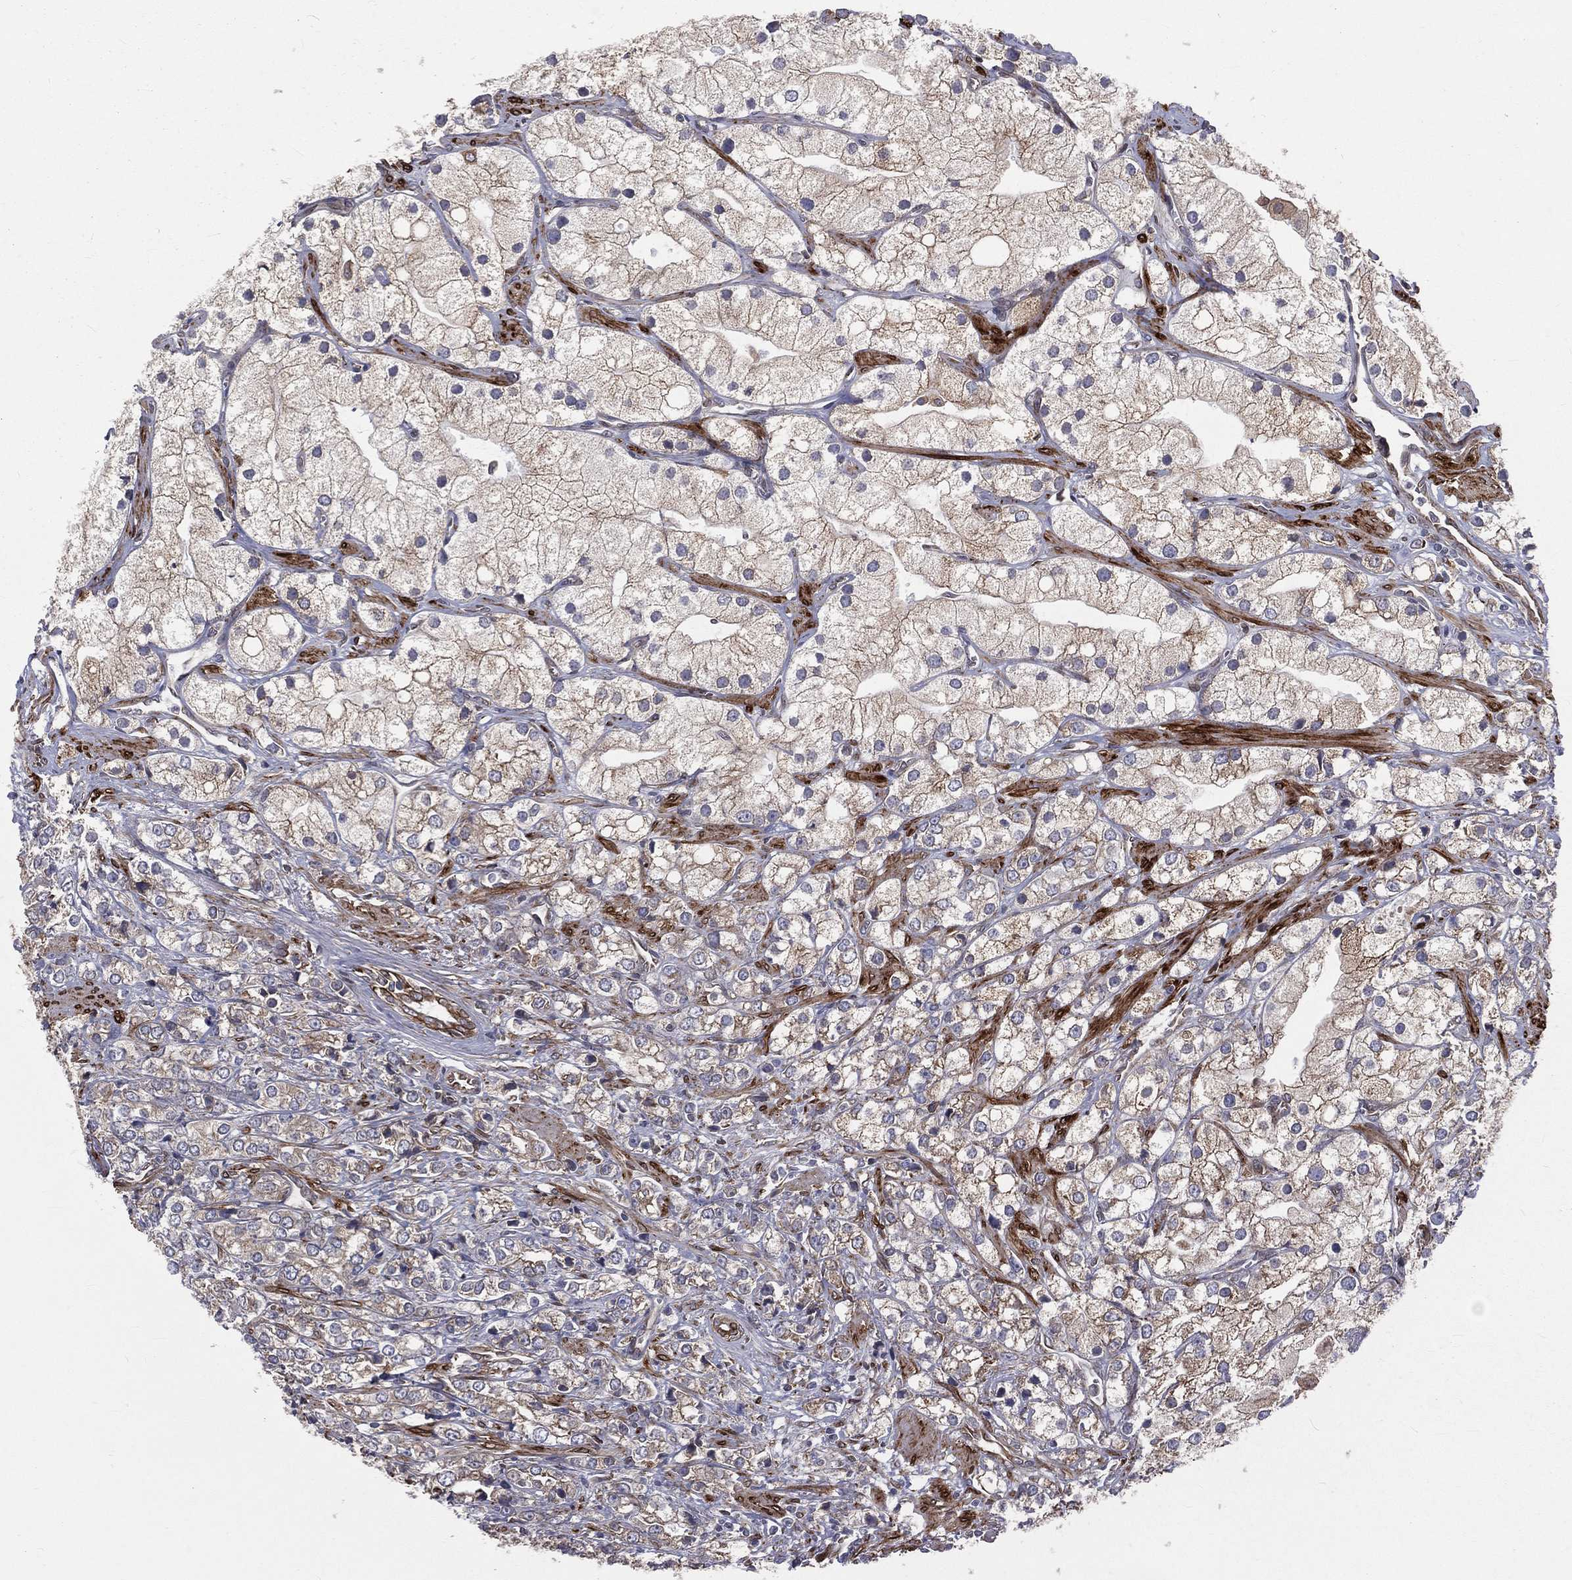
{"staining": {"intensity": "moderate", "quantity": "<25%", "location": "cytoplasmic/membranous"}, "tissue": "prostate cancer", "cell_type": "Tumor cells", "image_type": "cancer", "snomed": [{"axis": "morphology", "description": "Adenocarcinoma, NOS"}, {"axis": "topography", "description": "Prostate and seminal vesicle, NOS"}, {"axis": "topography", "description": "Prostate"}], "caption": "IHC histopathology image of prostate cancer (adenocarcinoma) stained for a protein (brown), which exhibits low levels of moderate cytoplasmic/membranous positivity in about <25% of tumor cells.", "gene": "PGRMC1", "patient": {"sex": "male", "age": 79}}